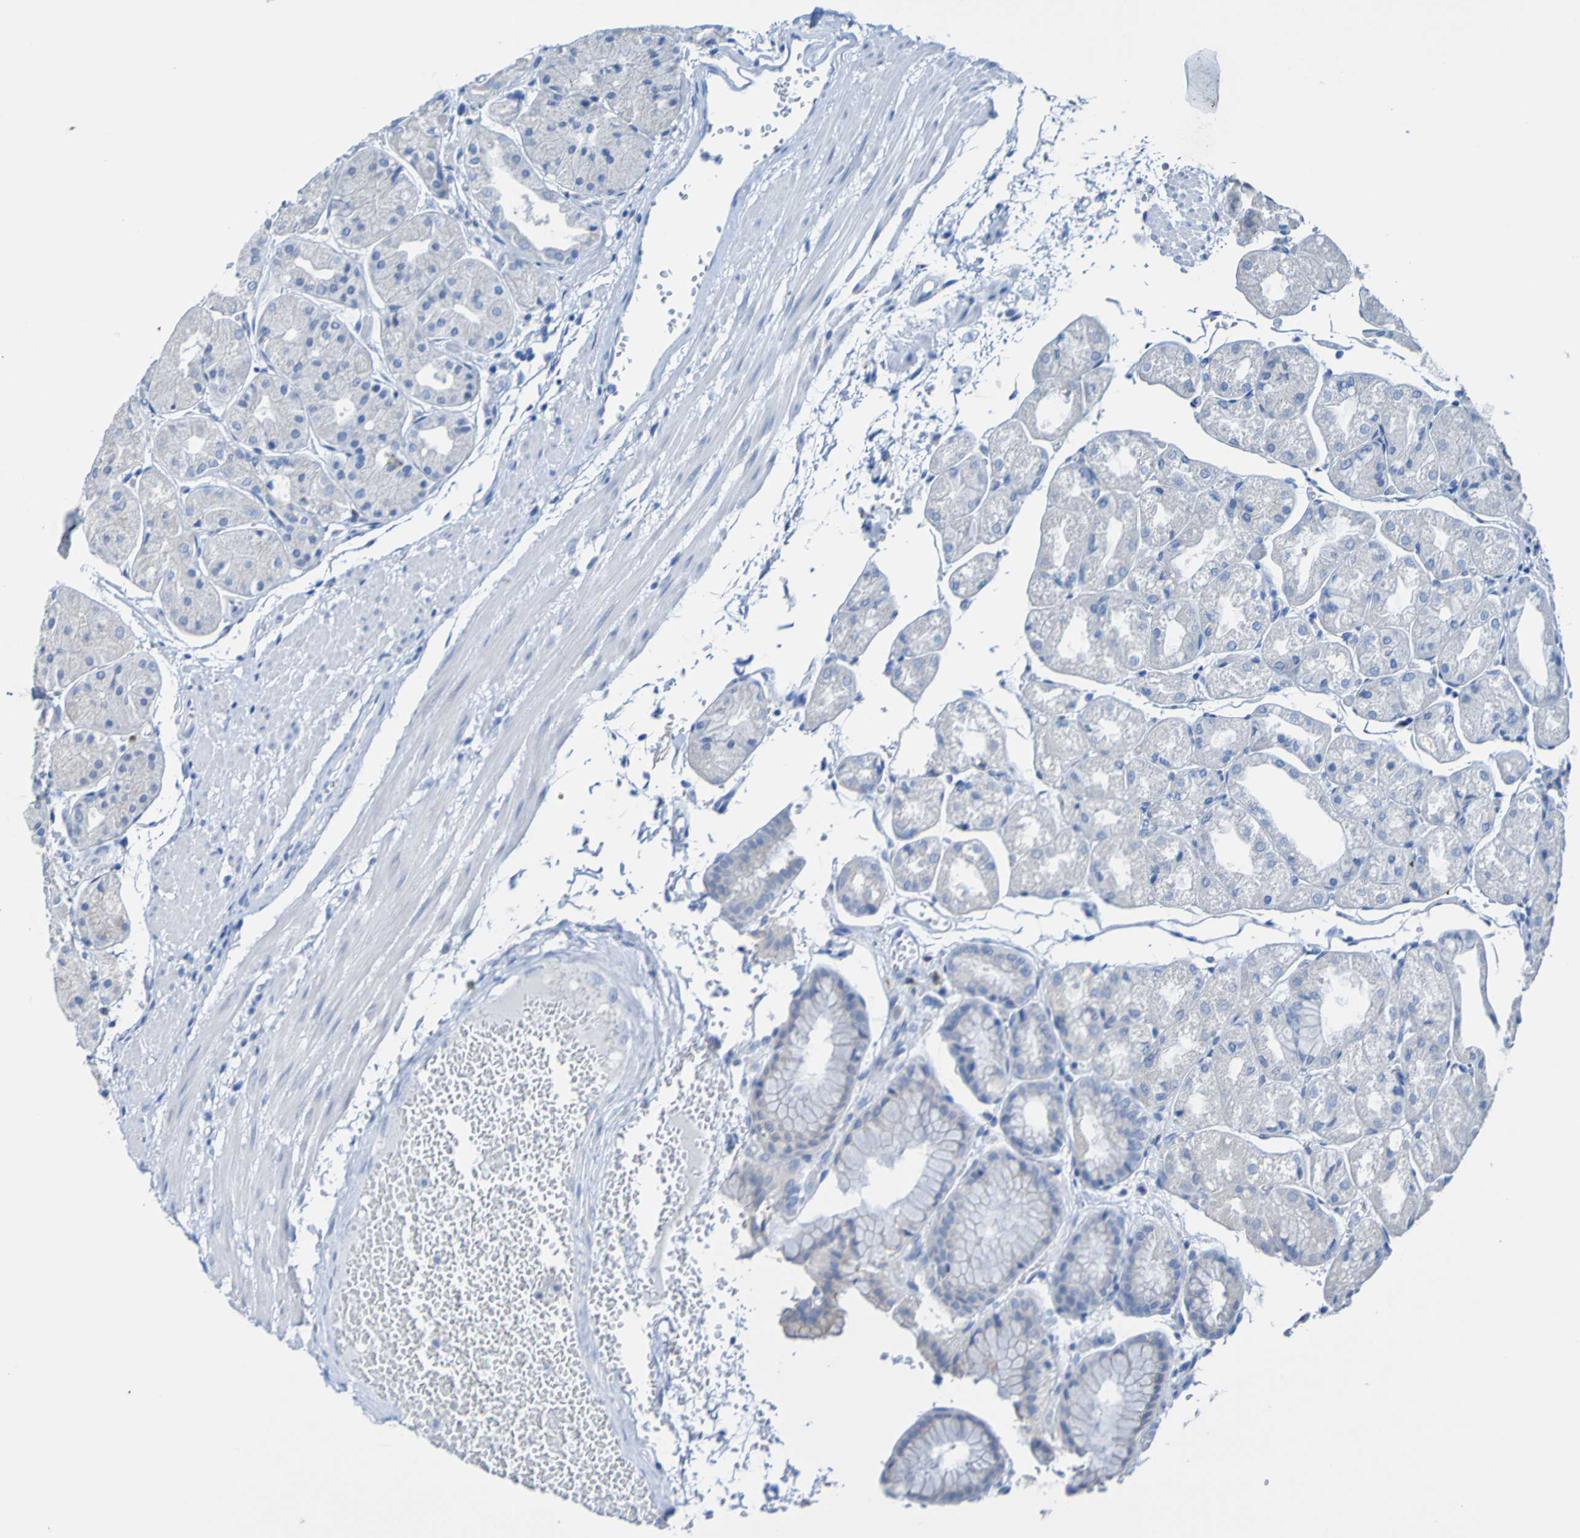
{"staining": {"intensity": "weak", "quantity": "25%-75%", "location": "cytoplasmic/membranous"}, "tissue": "stomach", "cell_type": "Glandular cells", "image_type": "normal", "snomed": [{"axis": "morphology", "description": "Normal tissue, NOS"}, {"axis": "topography", "description": "Stomach, upper"}], "caption": "Immunohistochemistry image of normal human stomach stained for a protein (brown), which reveals low levels of weak cytoplasmic/membranous positivity in about 25%-75% of glandular cells.", "gene": "ACMSD", "patient": {"sex": "male", "age": 72}}